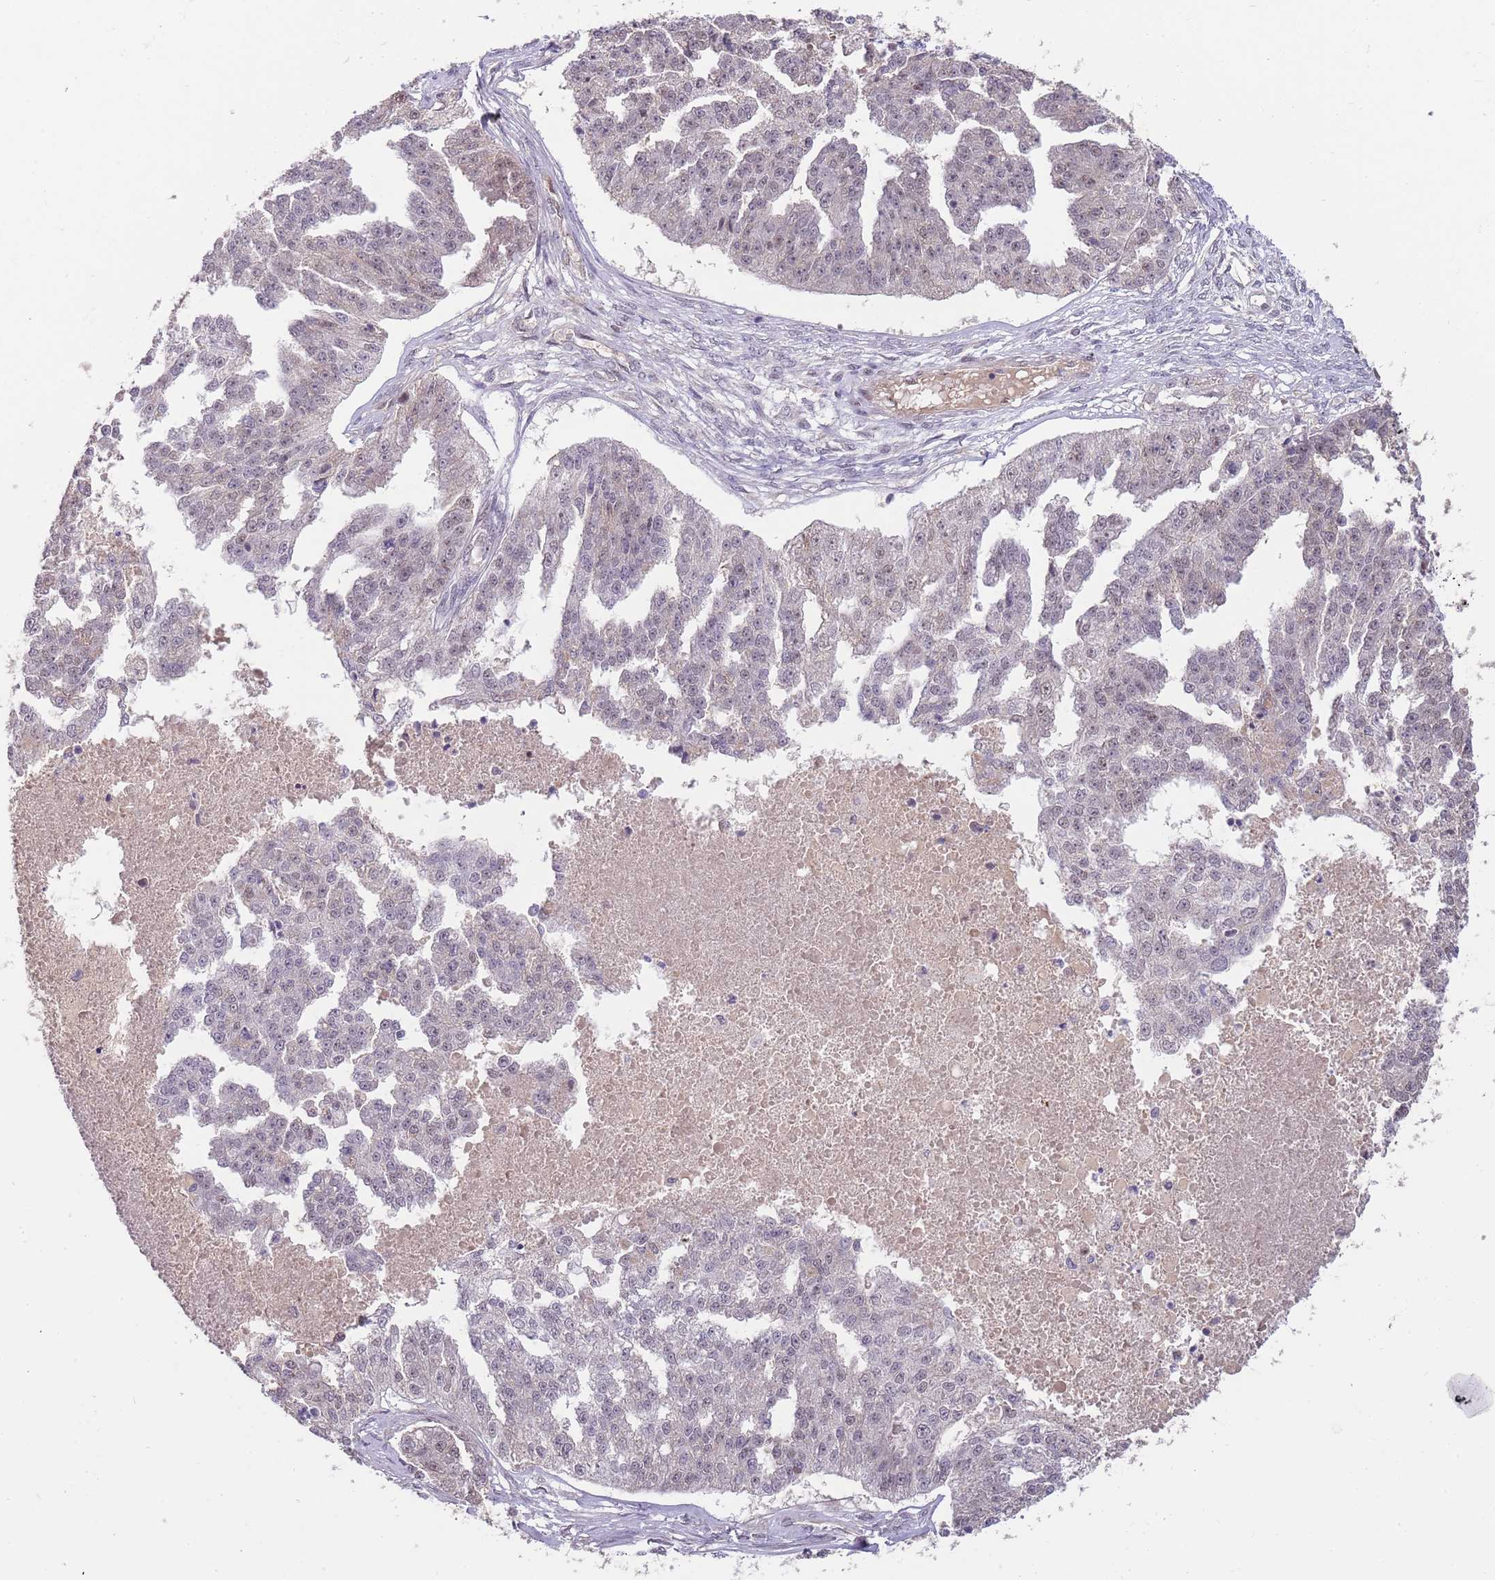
{"staining": {"intensity": "negative", "quantity": "none", "location": "none"}, "tissue": "ovarian cancer", "cell_type": "Tumor cells", "image_type": "cancer", "snomed": [{"axis": "morphology", "description": "Cystadenocarcinoma, serous, NOS"}, {"axis": "topography", "description": "Ovary"}], "caption": "There is no significant positivity in tumor cells of ovarian cancer (serous cystadenocarcinoma). Nuclei are stained in blue.", "gene": "ZBTB7A", "patient": {"sex": "female", "age": 58}}